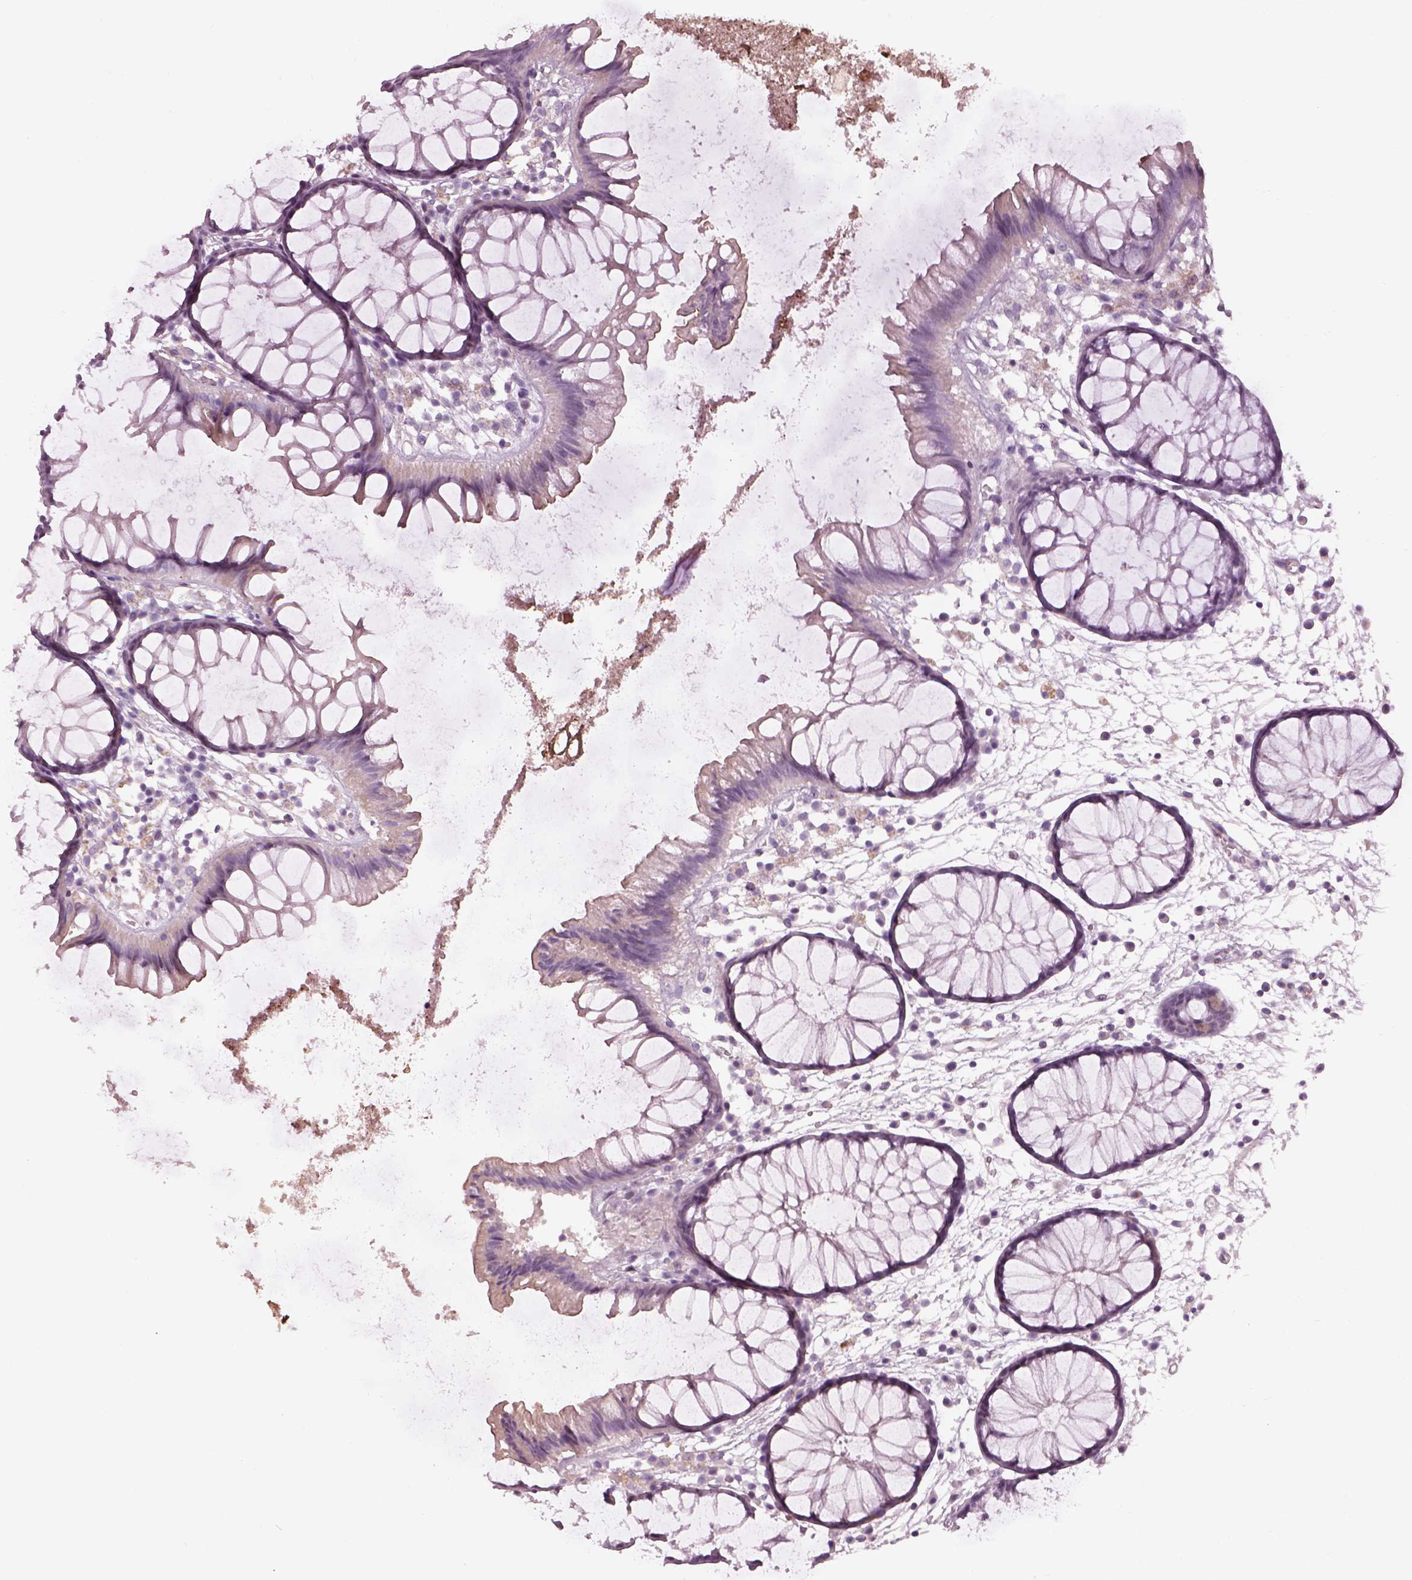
{"staining": {"intensity": "negative", "quantity": "none", "location": "none"}, "tissue": "colon", "cell_type": "Endothelial cells", "image_type": "normal", "snomed": [{"axis": "morphology", "description": "Normal tissue, NOS"}, {"axis": "morphology", "description": "Adenocarcinoma, NOS"}, {"axis": "topography", "description": "Colon"}], "caption": "This is a micrograph of IHC staining of unremarkable colon, which shows no staining in endothelial cells.", "gene": "CACNG4", "patient": {"sex": "male", "age": 65}}